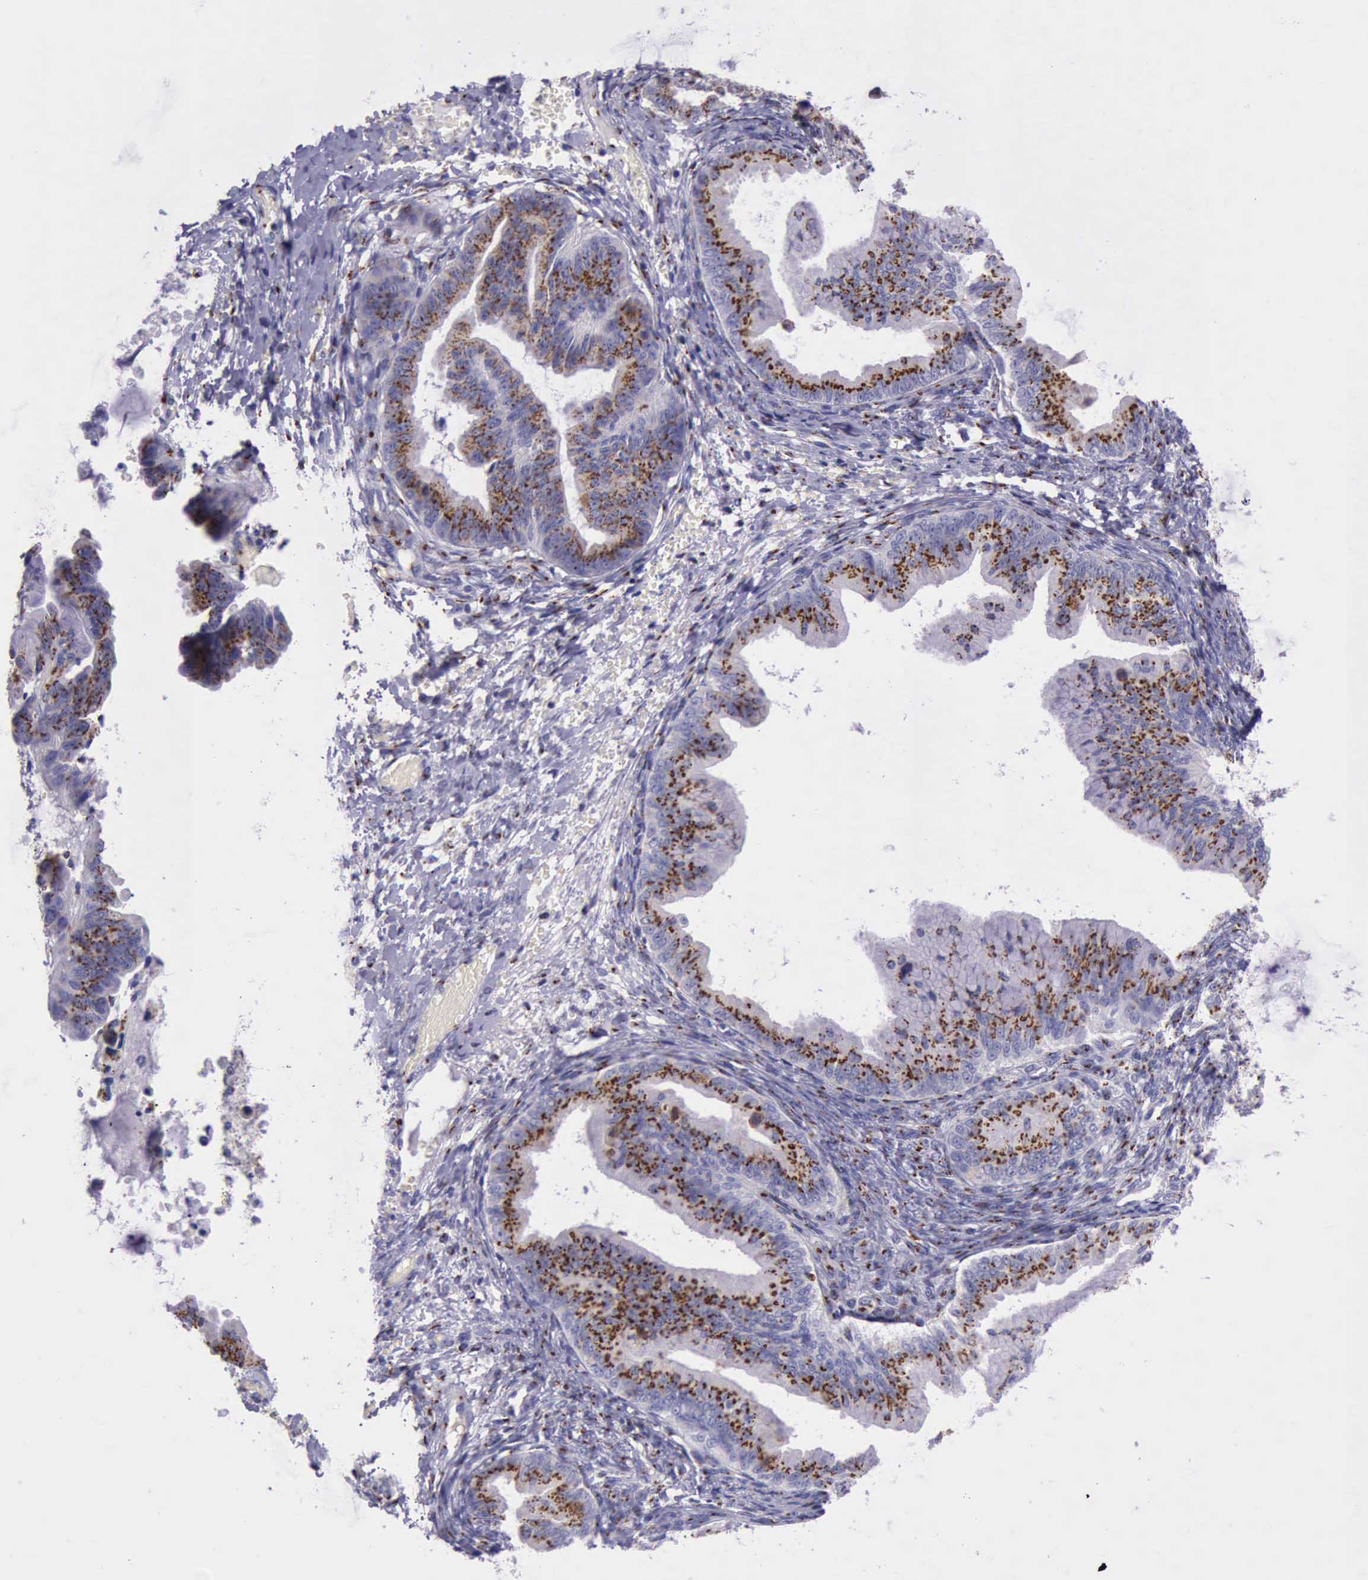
{"staining": {"intensity": "strong", "quantity": ">75%", "location": "cytoplasmic/membranous"}, "tissue": "ovarian cancer", "cell_type": "Tumor cells", "image_type": "cancer", "snomed": [{"axis": "morphology", "description": "Cystadenocarcinoma, mucinous, NOS"}, {"axis": "topography", "description": "Ovary"}], "caption": "Ovarian mucinous cystadenocarcinoma stained with immunohistochemistry (IHC) displays strong cytoplasmic/membranous positivity in approximately >75% of tumor cells.", "gene": "GOLGA5", "patient": {"sex": "female", "age": 36}}